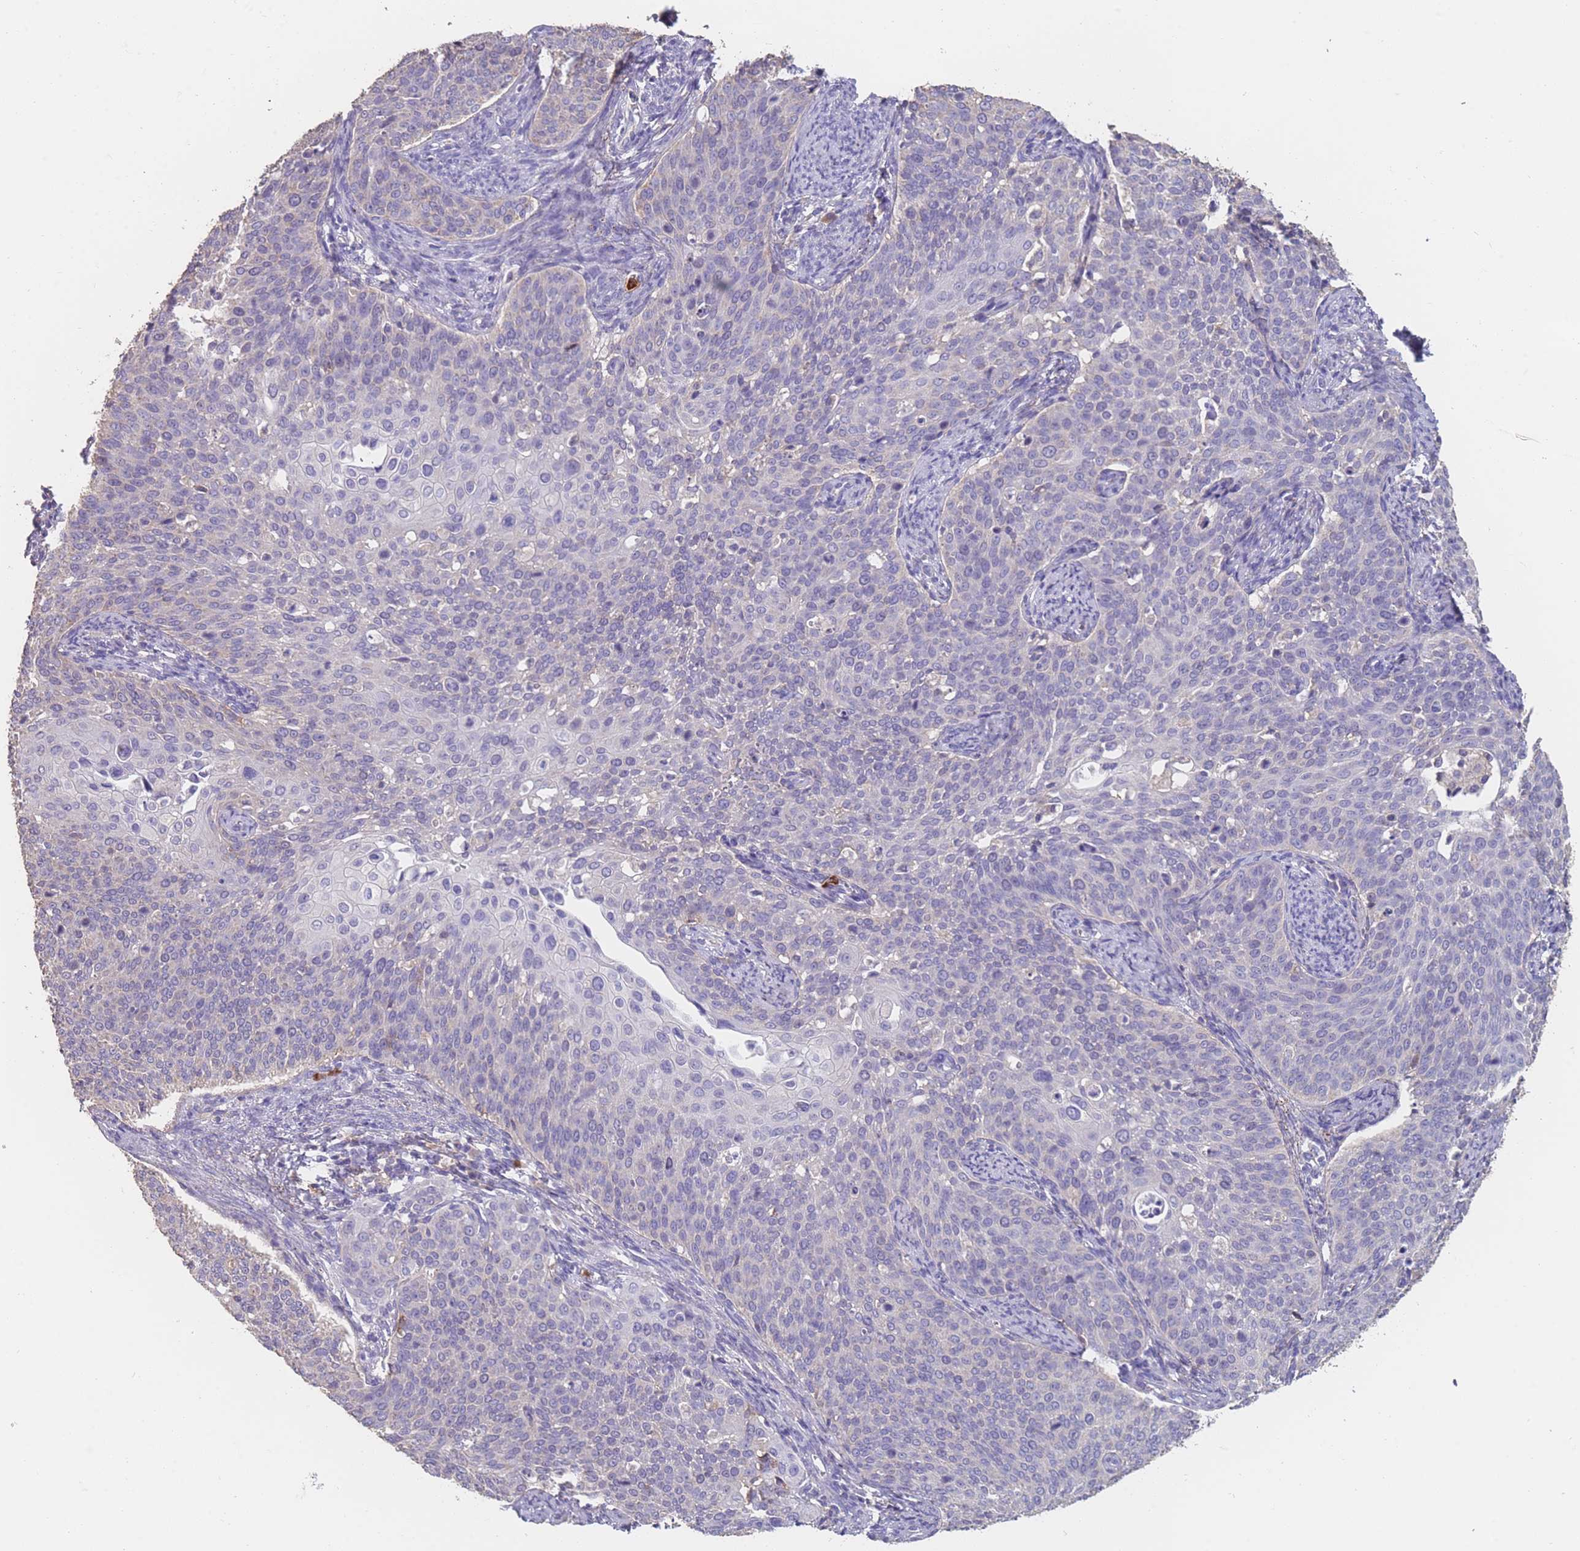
{"staining": {"intensity": "negative", "quantity": "none", "location": "none"}, "tissue": "cervical cancer", "cell_type": "Tumor cells", "image_type": "cancer", "snomed": [{"axis": "morphology", "description": "Squamous cell carcinoma, NOS"}, {"axis": "topography", "description": "Cervix"}], "caption": "Cervical squamous cell carcinoma stained for a protein using immunohistochemistry demonstrates no expression tumor cells.", "gene": "CLEC12A", "patient": {"sex": "female", "age": 44}}